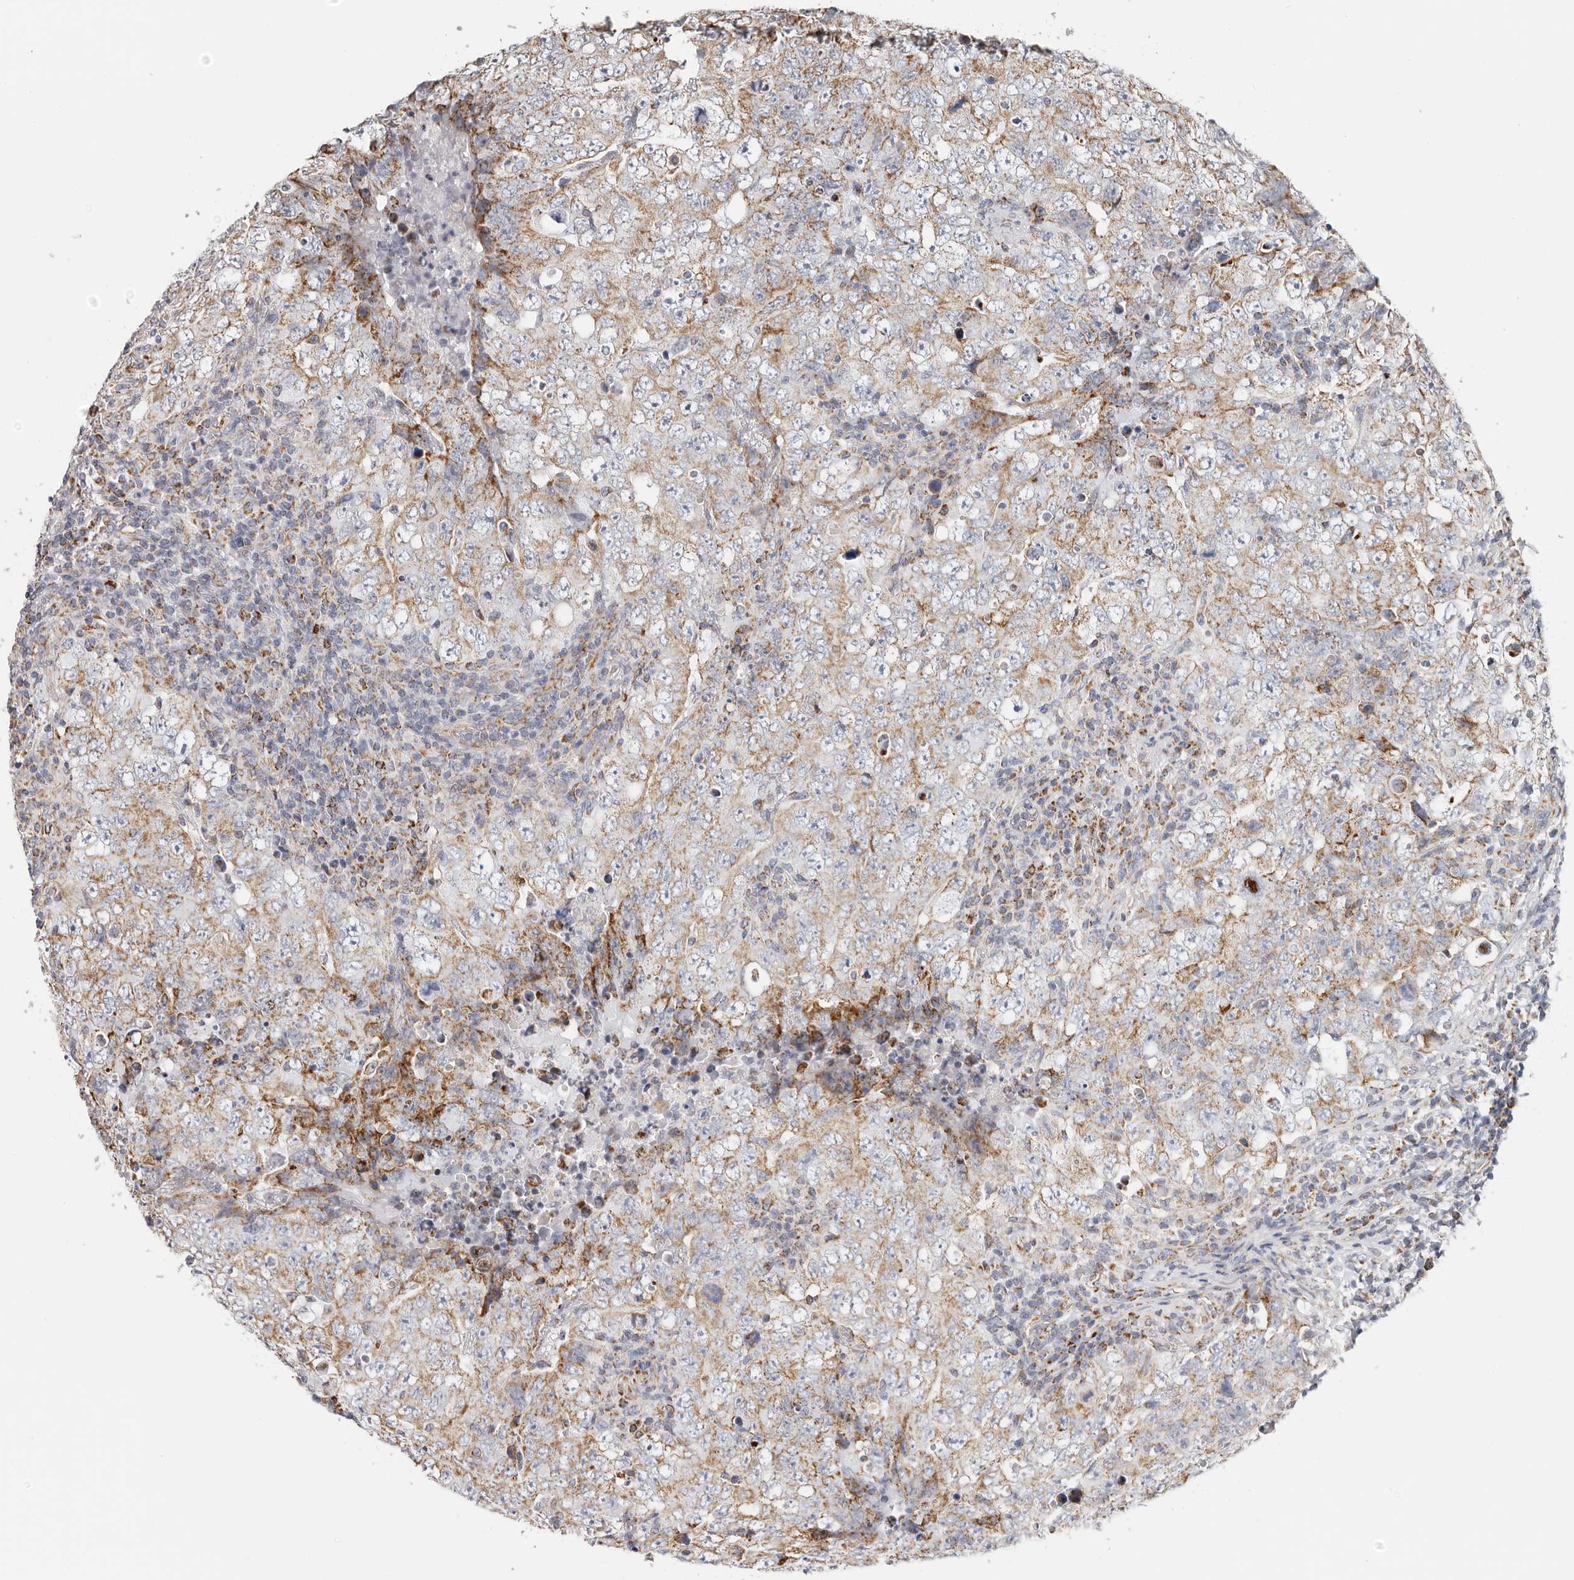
{"staining": {"intensity": "moderate", "quantity": ">75%", "location": "cytoplasmic/membranous"}, "tissue": "testis cancer", "cell_type": "Tumor cells", "image_type": "cancer", "snomed": [{"axis": "morphology", "description": "Carcinoma, Embryonal, NOS"}, {"axis": "topography", "description": "Testis"}], "caption": "Immunohistochemical staining of human testis cancer reveals moderate cytoplasmic/membranous protein staining in about >75% of tumor cells.", "gene": "AFDN", "patient": {"sex": "male", "age": 26}}